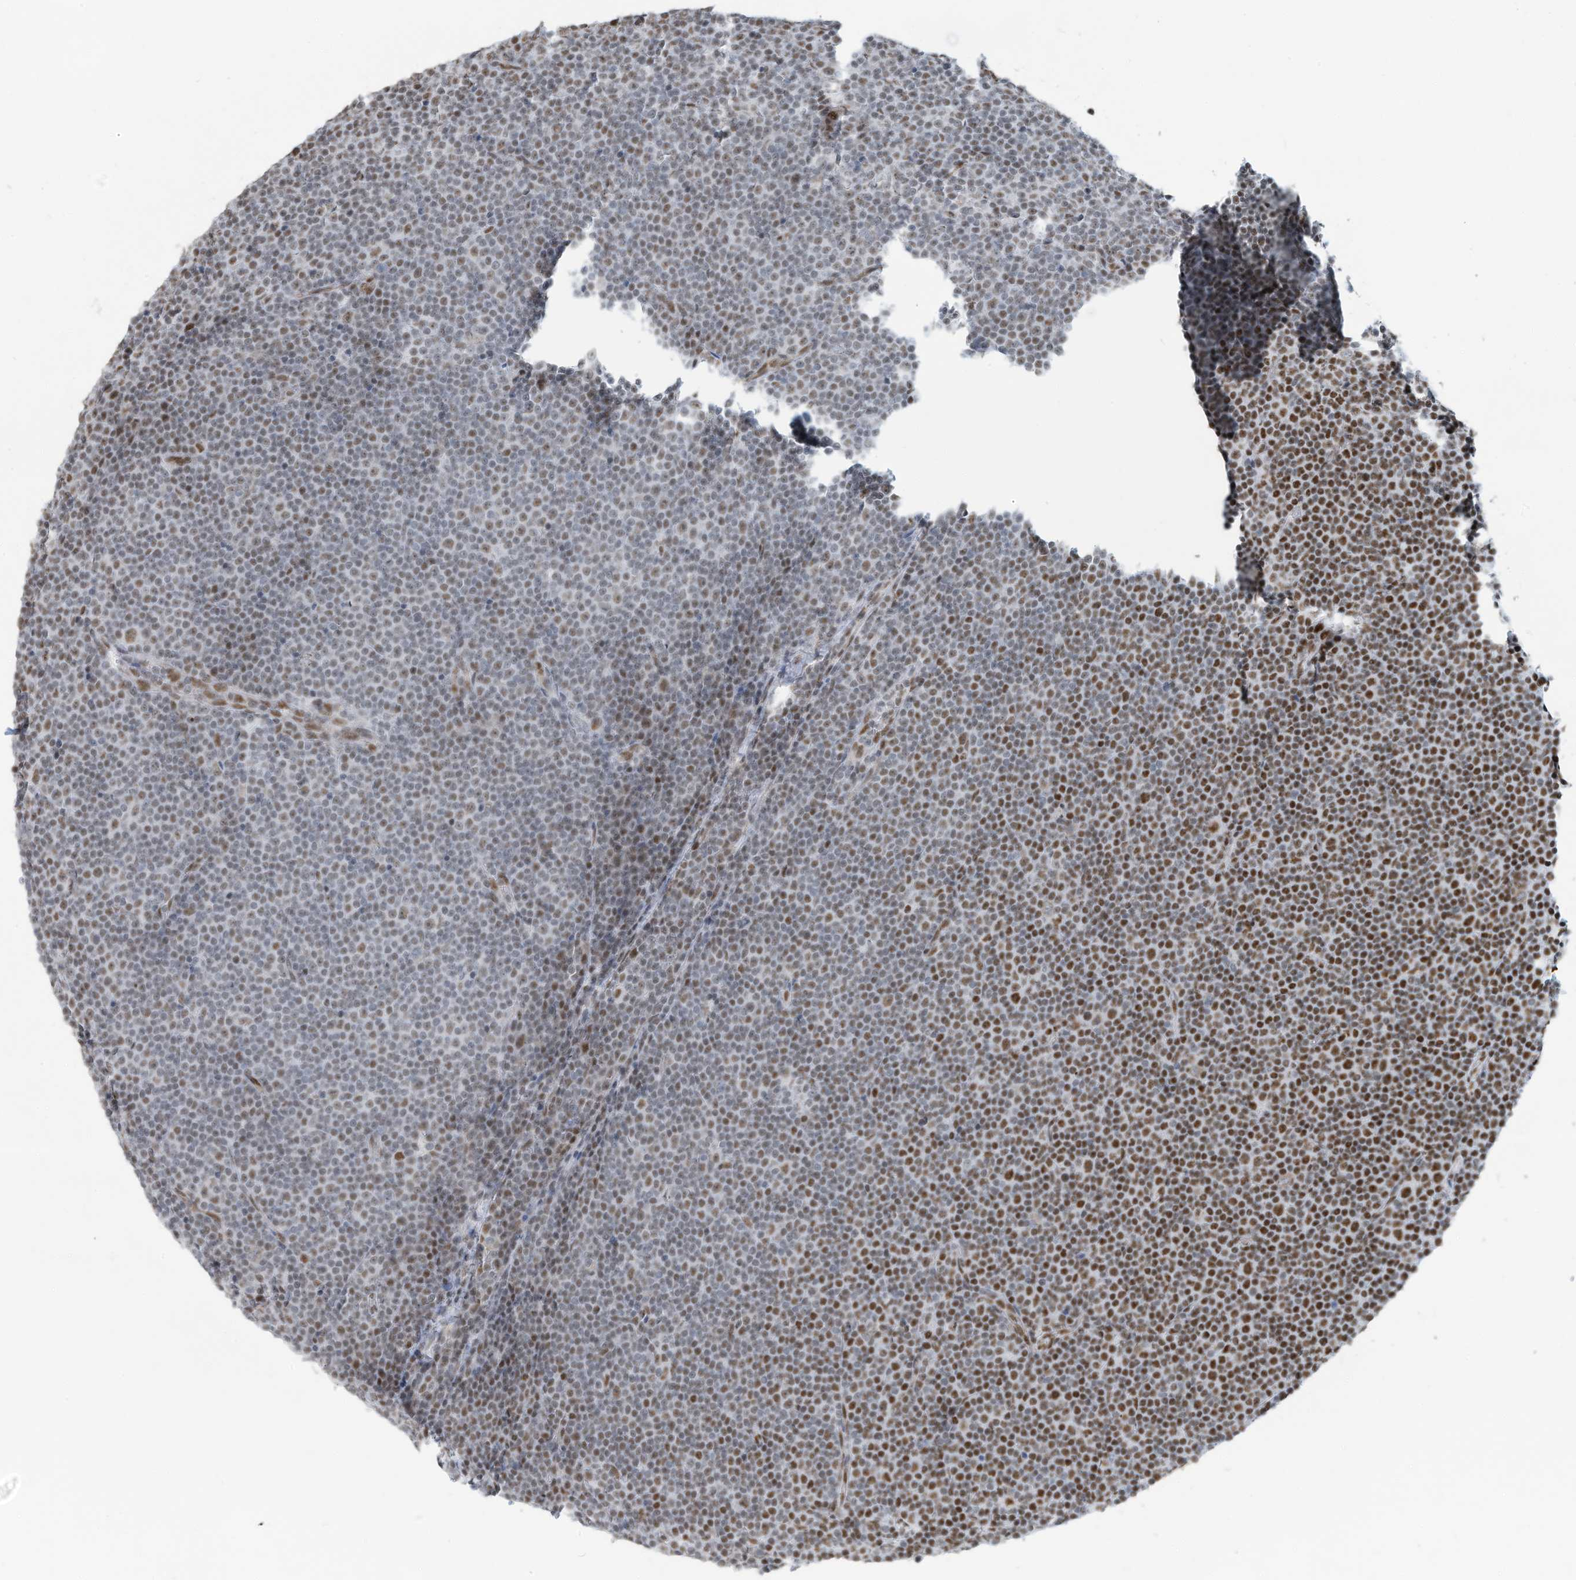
{"staining": {"intensity": "moderate", "quantity": "25%-75%", "location": "nuclear"}, "tissue": "lymphoma", "cell_type": "Tumor cells", "image_type": "cancer", "snomed": [{"axis": "morphology", "description": "Malignant lymphoma, non-Hodgkin's type, Low grade"}, {"axis": "topography", "description": "Lymph node"}], "caption": "Immunohistochemical staining of human lymphoma reveals moderate nuclear protein staining in approximately 25%-75% of tumor cells. The staining is performed using DAB brown chromogen to label protein expression. The nuclei are counter-stained blue using hematoxylin.", "gene": "SARNP", "patient": {"sex": "female", "age": 67}}